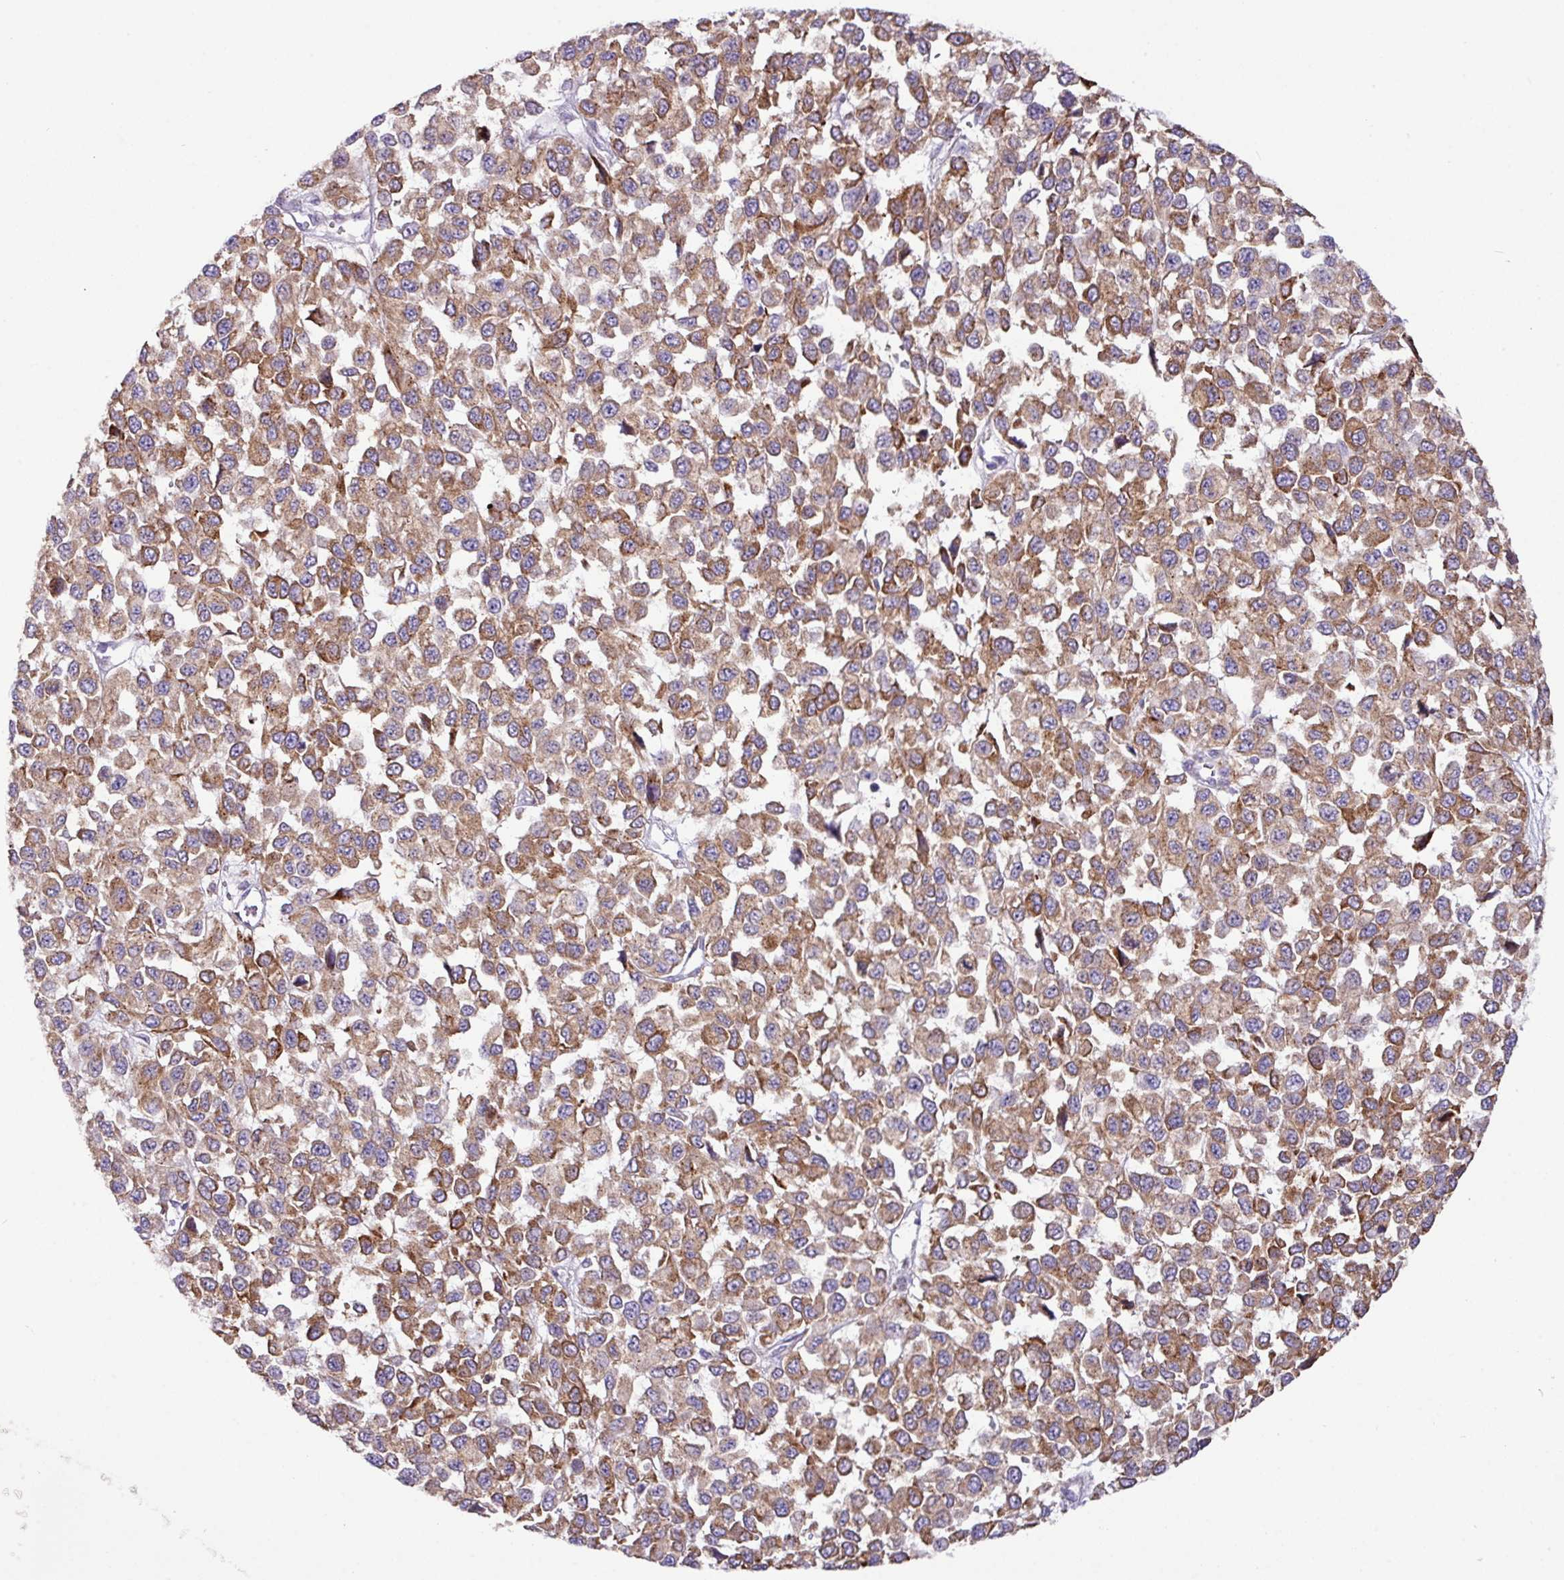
{"staining": {"intensity": "moderate", "quantity": ">75%", "location": "cytoplasmic/membranous"}, "tissue": "melanoma", "cell_type": "Tumor cells", "image_type": "cancer", "snomed": [{"axis": "morphology", "description": "Malignant melanoma, NOS"}, {"axis": "topography", "description": "Skin"}], "caption": "Protein staining shows moderate cytoplasmic/membranous positivity in approximately >75% of tumor cells in melanoma.", "gene": "RGS21", "patient": {"sex": "male", "age": 62}}